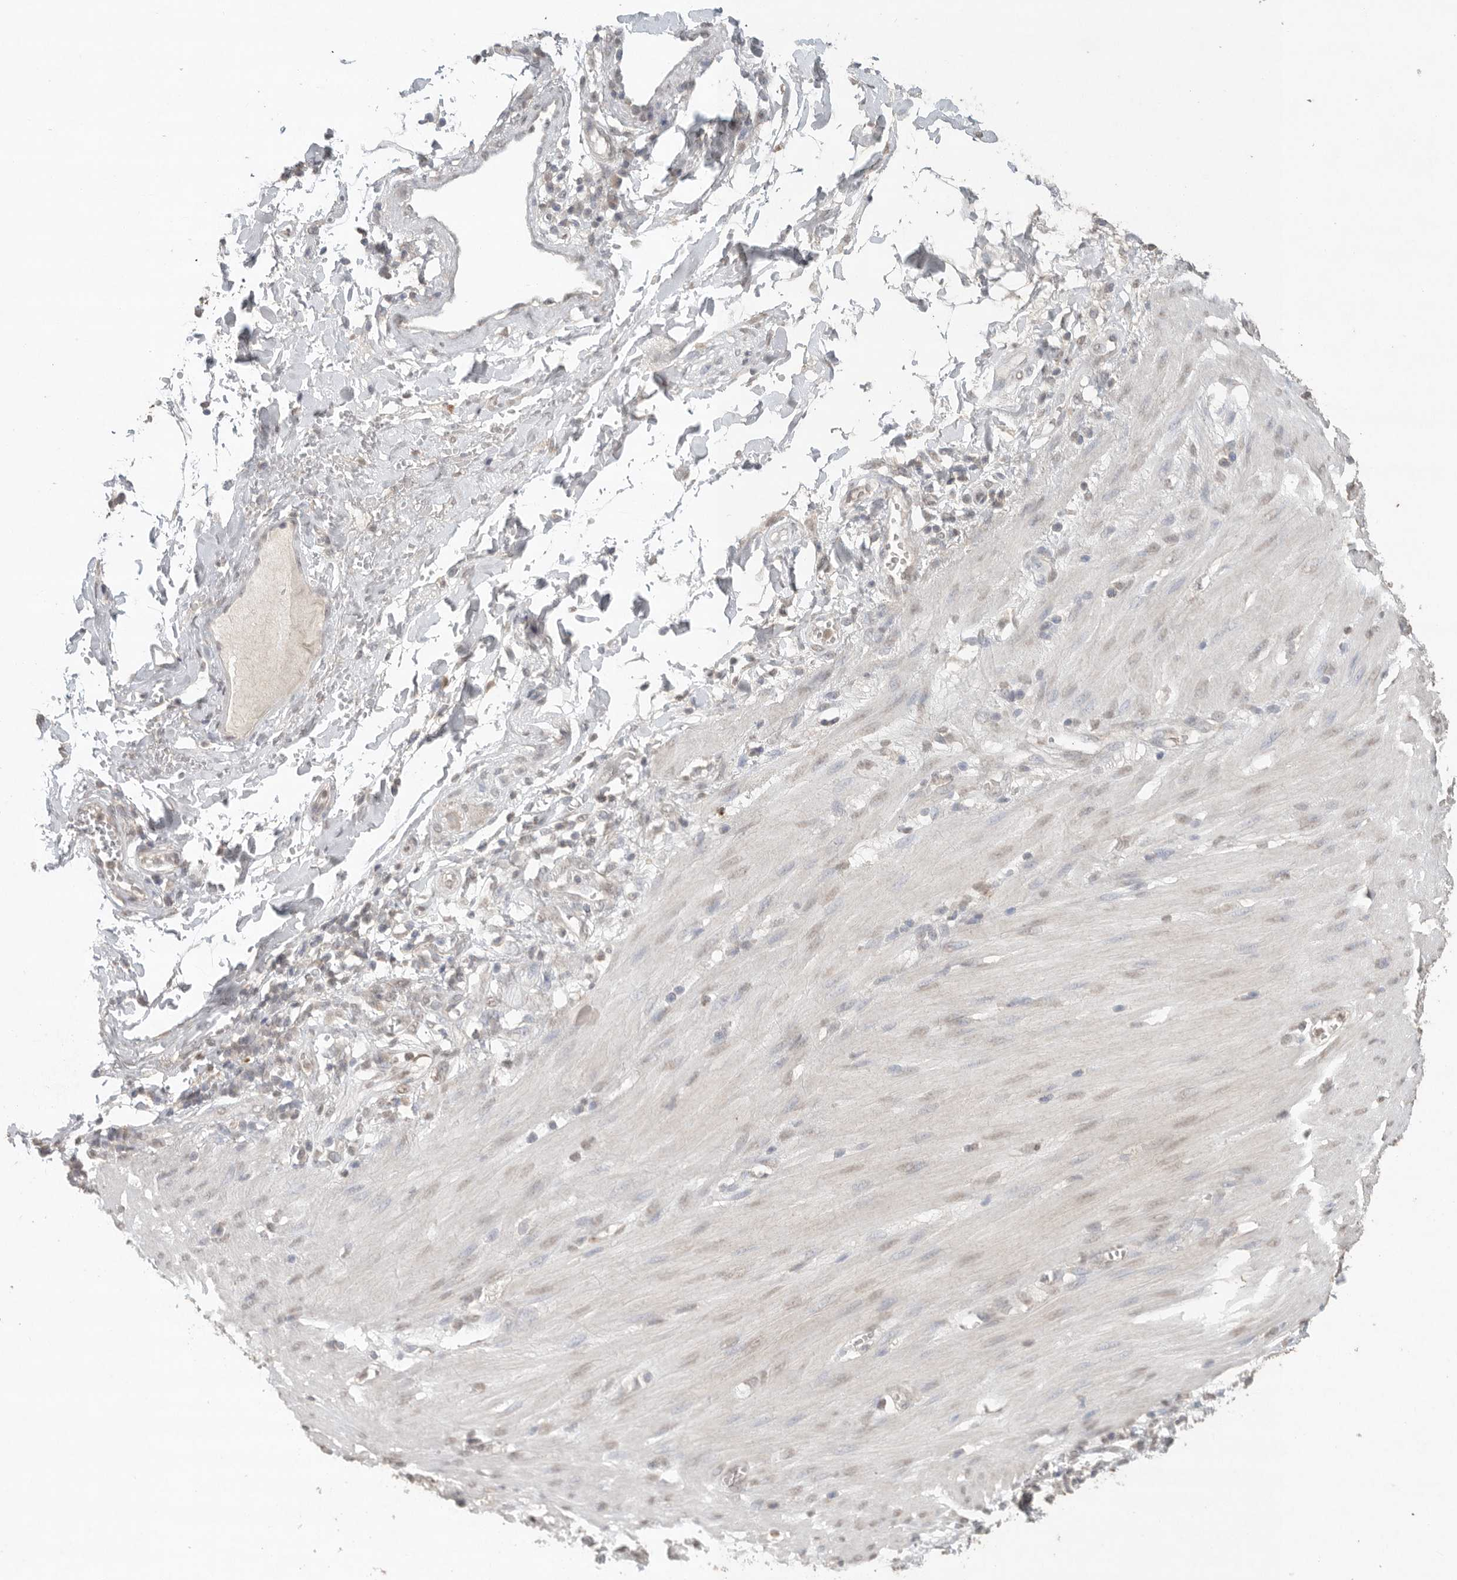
{"staining": {"intensity": "negative", "quantity": "none", "location": "none"}, "tissue": "stomach cancer", "cell_type": "Tumor cells", "image_type": "cancer", "snomed": [{"axis": "morphology", "description": "Adenocarcinoma, NOS"}, {"axis": "topography", "description": "Stomach"}, {"axis": "topography", "description": "Stomach, lower"}], "caption": "An image of human stomach adenocarcinoma is negative for staining in tumor cells. (DAB (3,3'-diaminobenzidine) immunohistochemistry (IHC) visualized using brightfield microscopy, high magnification).", "gene": "KLK5", "patient": {"sex": "female", "age": 48}}